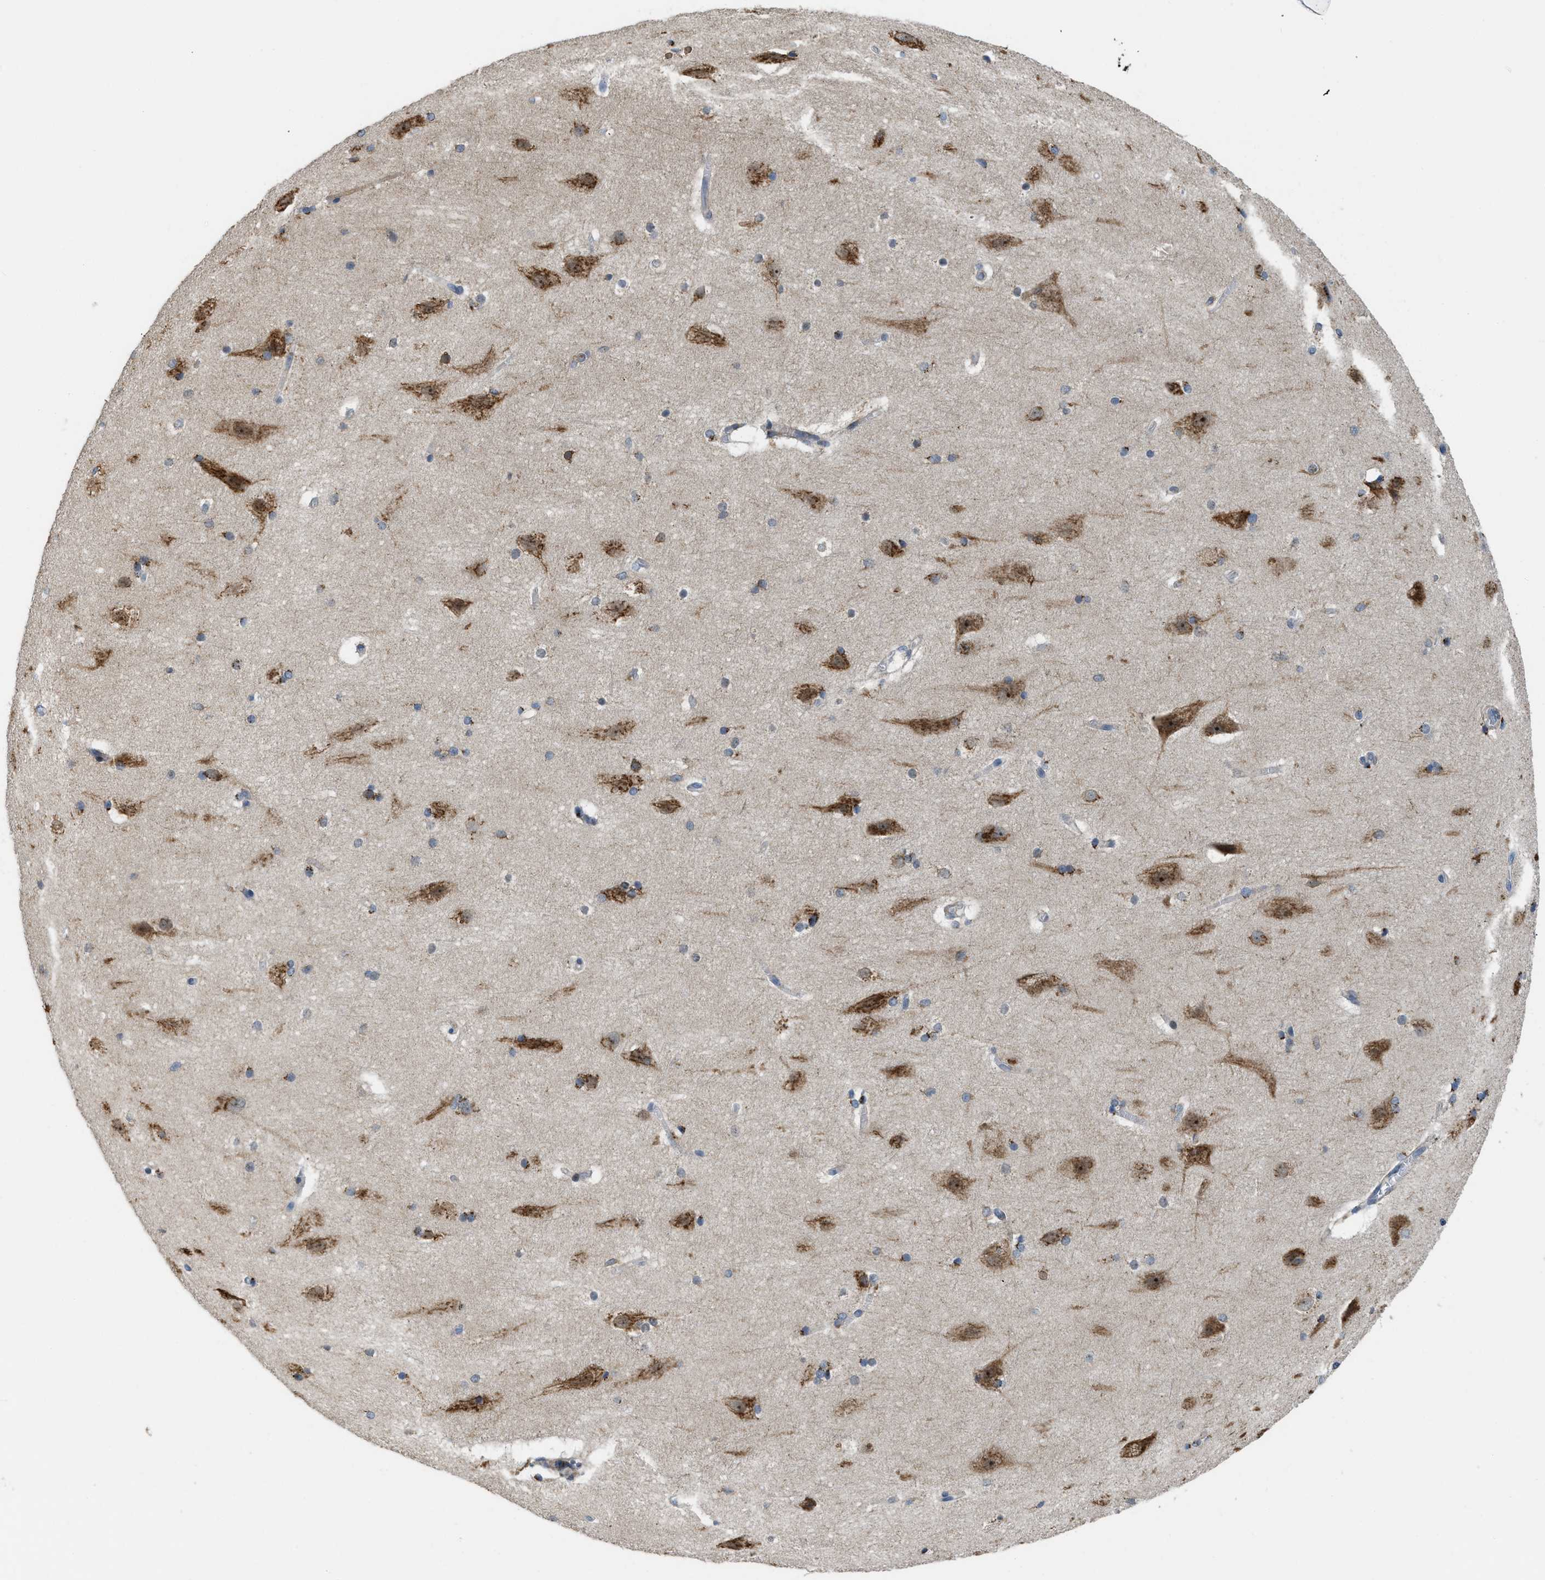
{"staining": {"intensity": "moderate", "quantity": "<25%", "location": "cytoplasmic/membranous"}, "tissue": "cerebral cortex", "cell_type": "Endothelial cells", "image_type": "normal", "snomed": [{"axis": "morphology", "description": "Normal tissue, NOS"}, {"axis": "topography", "description": "Cerebral cortex"}, {"axis": "topography", "description": "Hippocampus"}], "caption": "Protein staining by IHC displays moderate cytoplasmic/membranous expression in approximately <25% of endothelial cells in benign cerebral cortex.", "gene": "DIPK1A", "patient": {"sex": "female", "age": 19}}